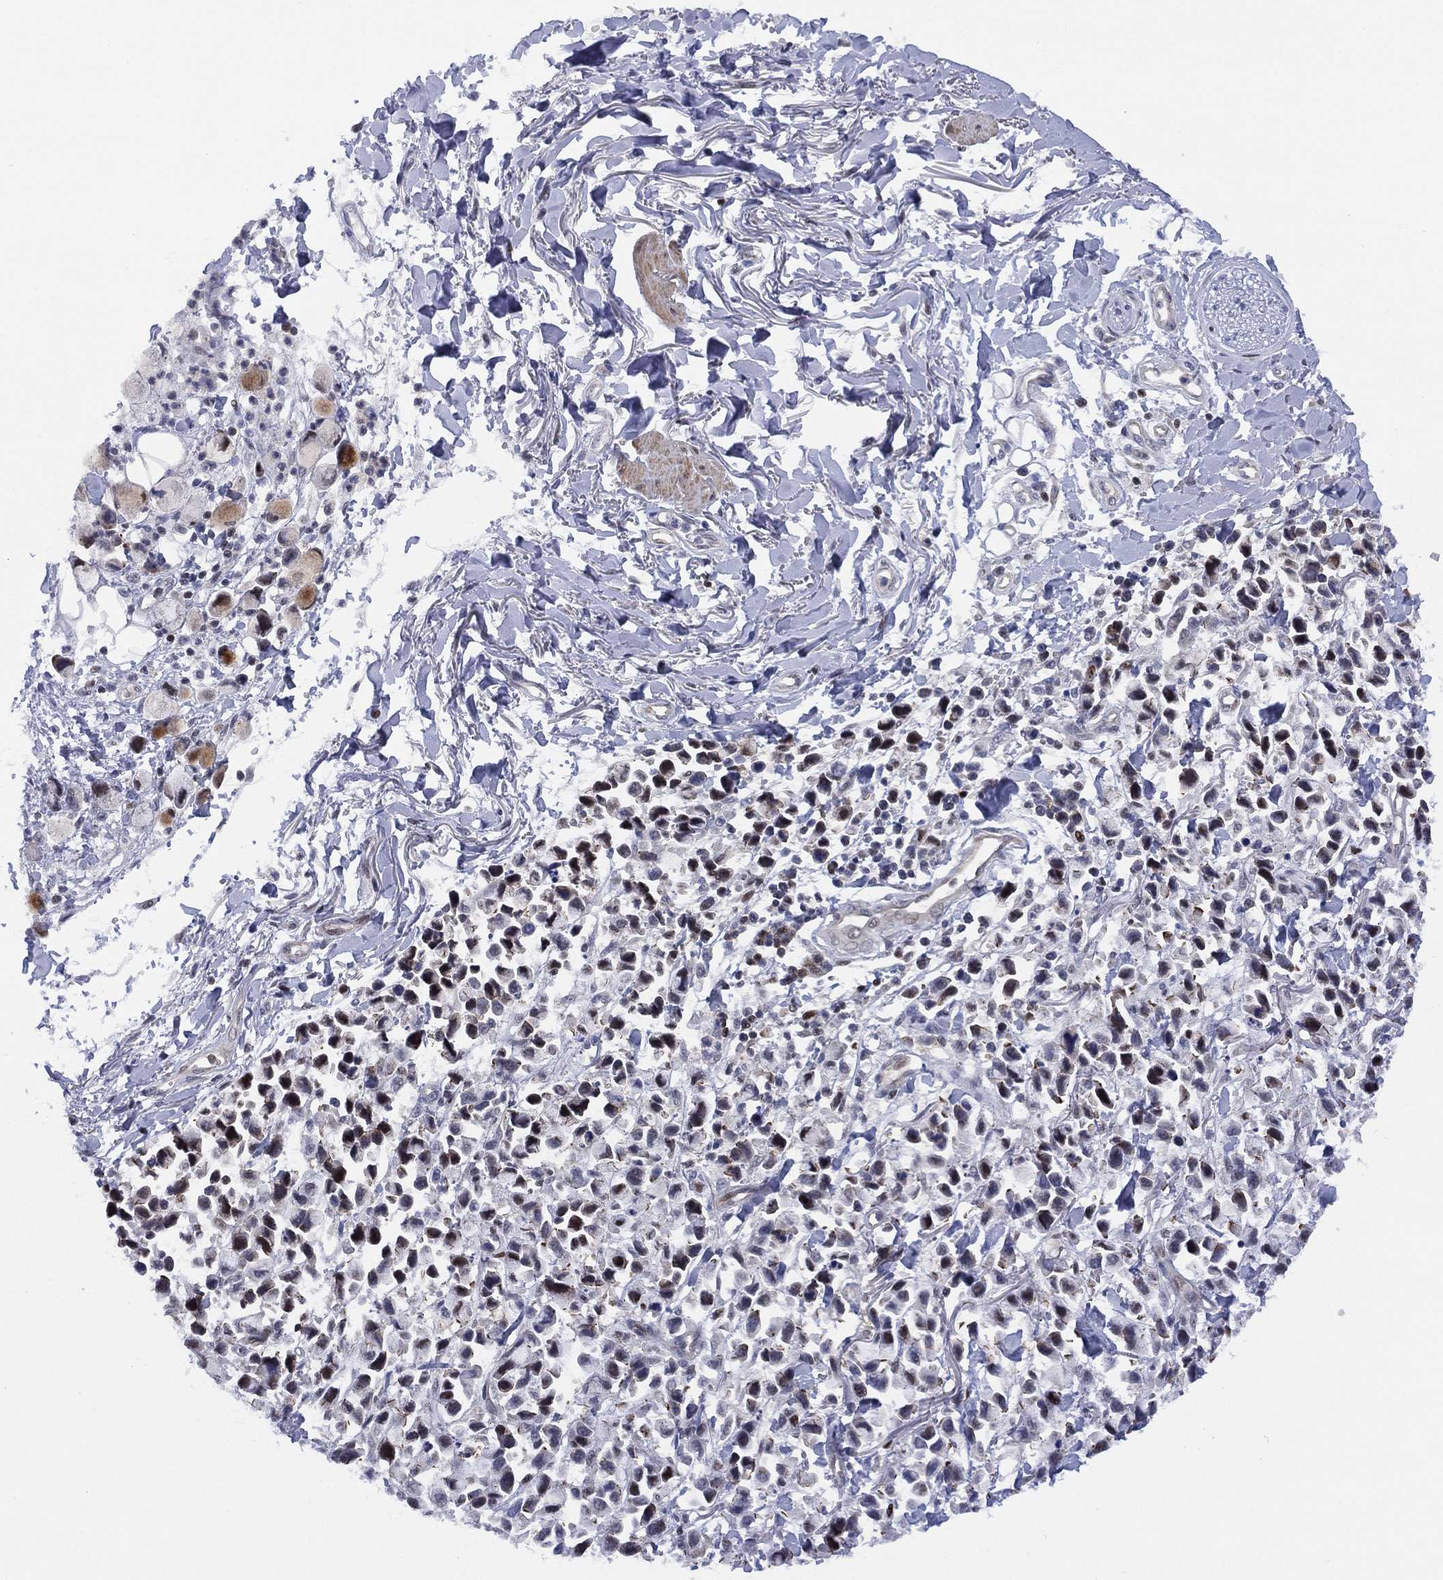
{"staining": {"intensity": "weak", "quantity": "<25%", "location": "nuclear"}, "tissue": "stomach cancer", "cell_type": "Tumor cells", "image_type": "cancer", "snomed": [{"axis": "morphology", "description": "Adenocarcinoma, NOS"}, {"axis": "topography", "description": "Stomach"}], "caption": "IHC image of human stomach cancer (adenocarcinoma) stained for a protein (brown), which demonstrates no staining in tumor cells. (DAB (3,3'-diaminobenzidine) IHC visualized using brightfield microscopy, high magnification).", "gene": "SLC4A4", "patient": {"sex": "female", "age": 81}}